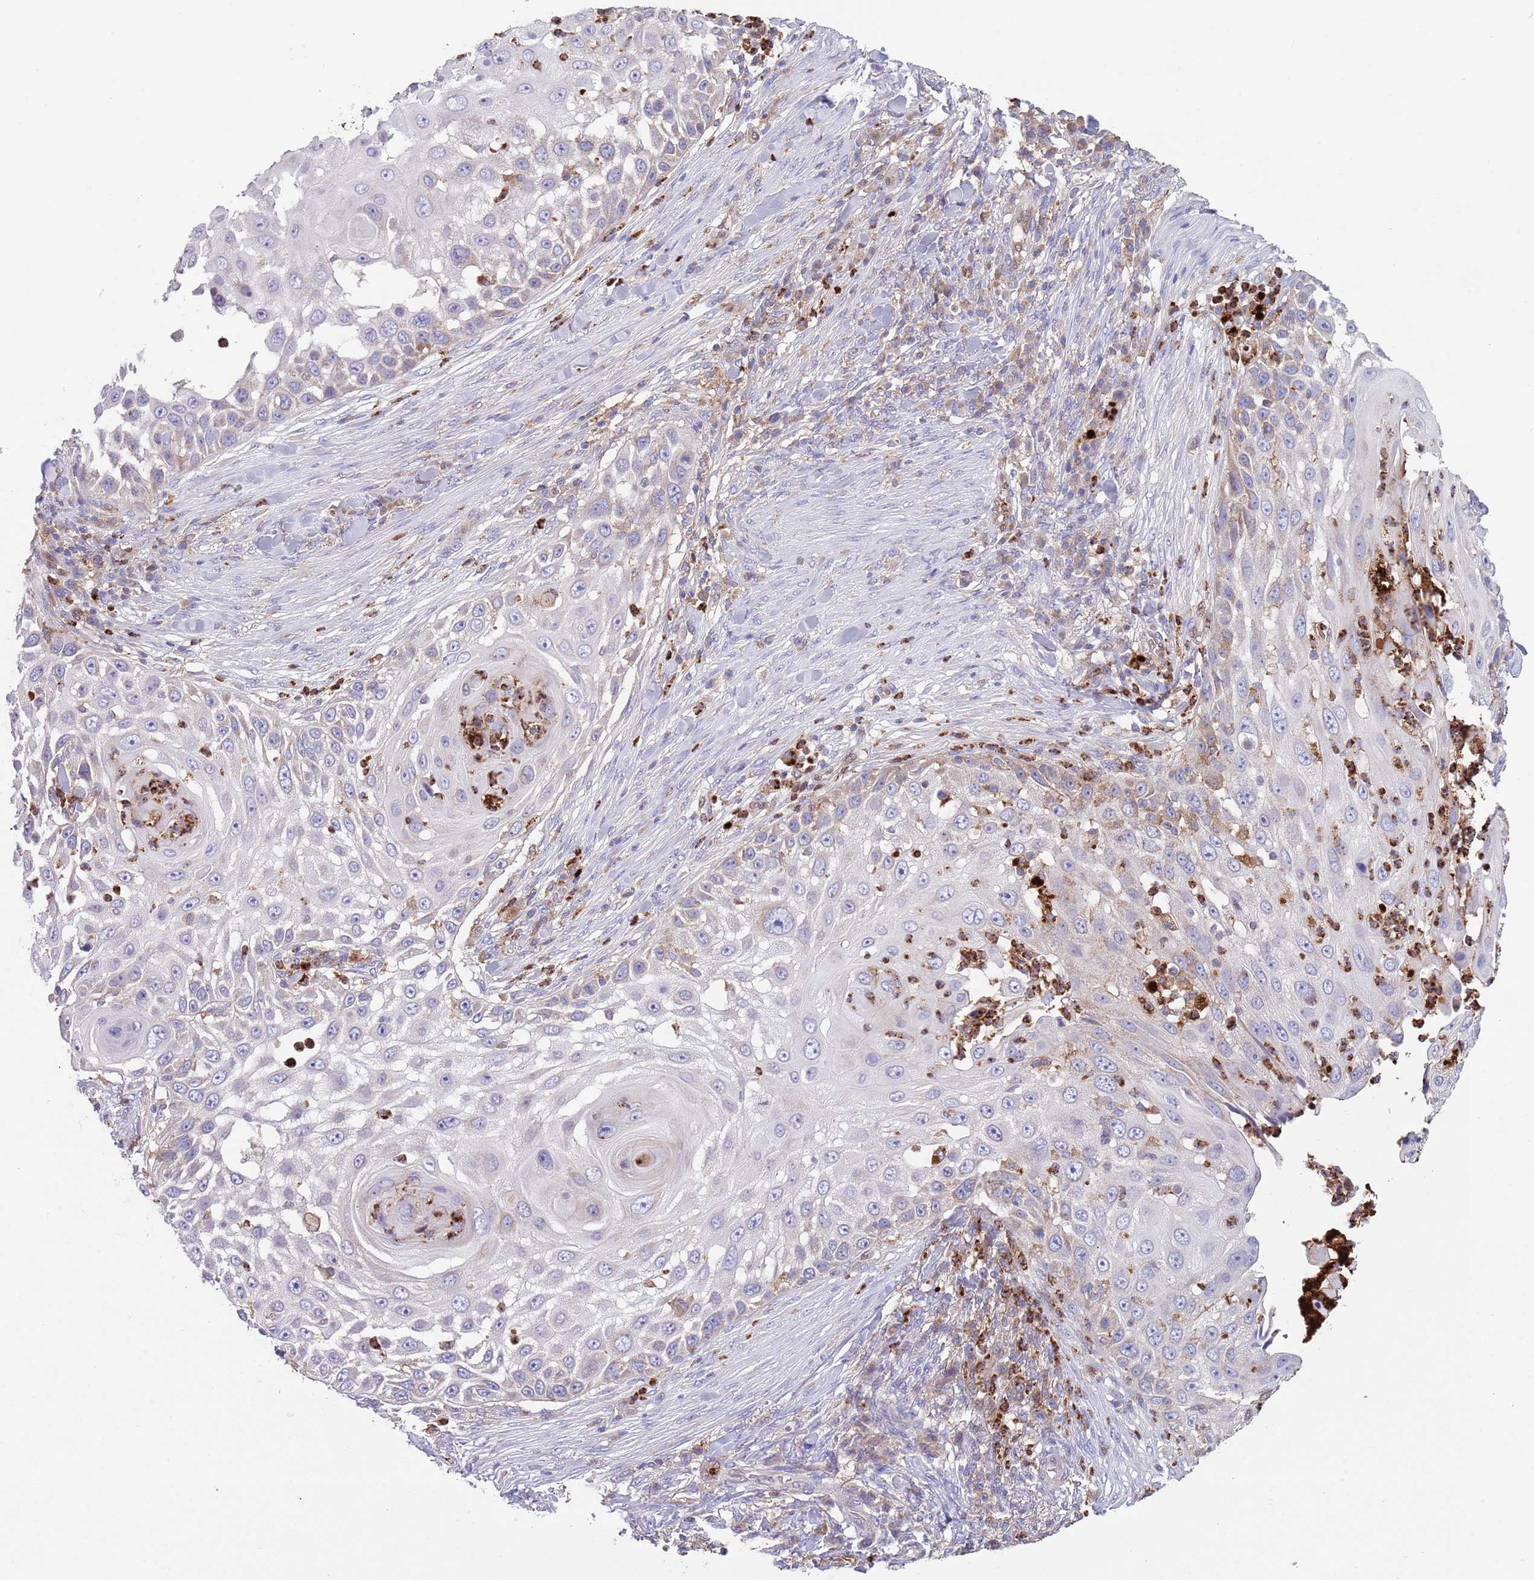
{"staining": {"intensity": "negative", "quantity": "none", "location": "none"}, "tissue": "skin cancer", "cell_type": "Tumor cells", "image_type": "cancer", "snomed": [{"axis": "morphology", "description": "Squamous cell carcinoma, NOS"}, {"axis": "topography", "description": "Skin"}], "caption": "Squamous cell carcinoma (skin) was stained to show a protein in brown. There is no significant staining in tumor cells. (Stains: DAB immunohistochemistry (IHC) with hematoxylin counter stain, Microscopy: brightfield microscopy at high magnification).", "gene": "DDT", "patient": {"sex": "female", "age": 44}}